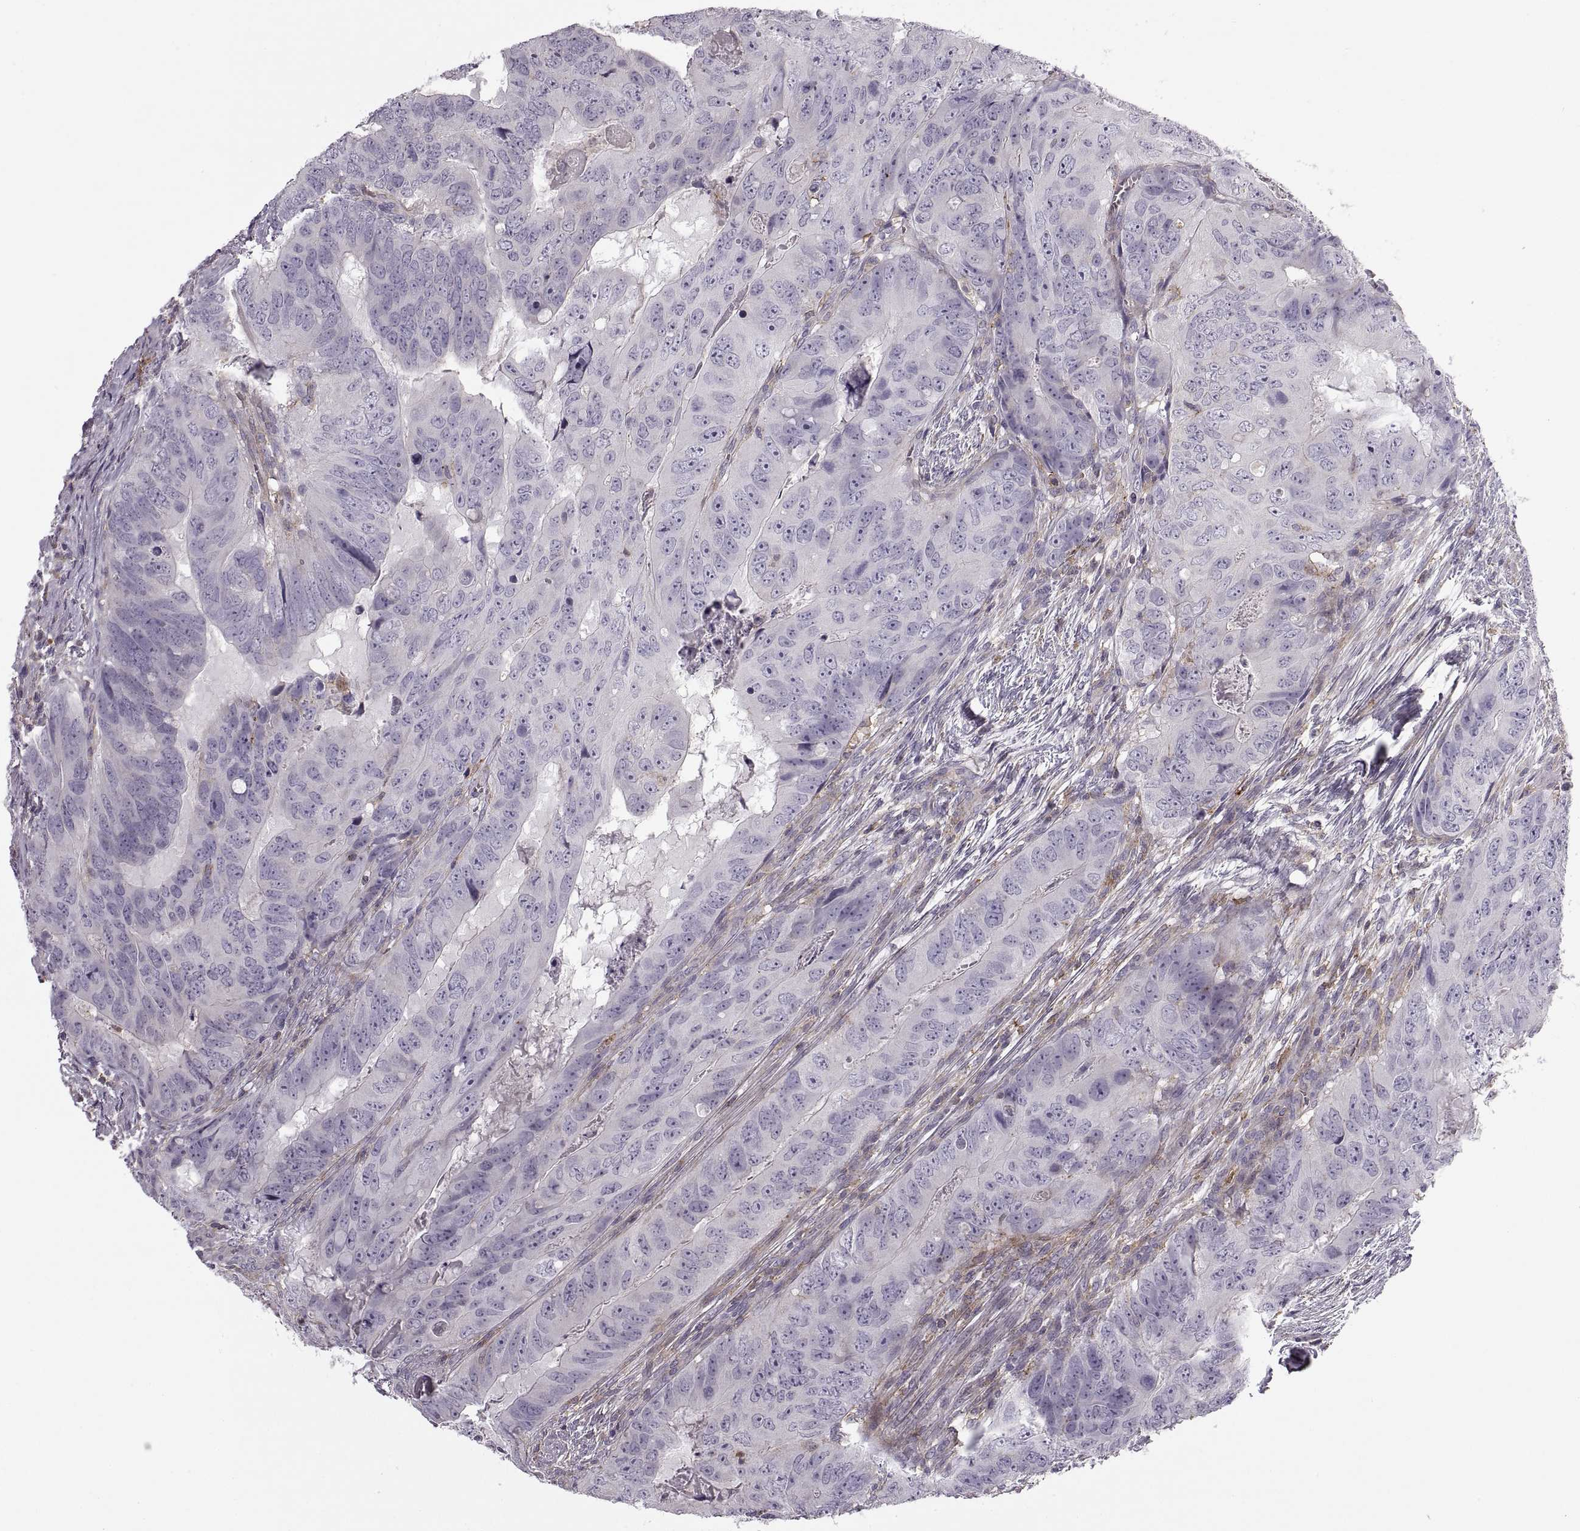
{"staining": {"intensity": "negative", "quantity": "none", "location": "none"}, "tissue": "colorectal cancer", "cell_type": "Tumor cells", "image_type": "cancer", "snomed": [{"axis": "morphology", "description": "Adenocarcinoma, NOS"}, {"axis": "topography", "description": "Colon"}], "caption": "Adenocarcinoma (colorectal) was stained to show a protein in brown. There is no significant staining in tumor cells.", "gene": "RALB", "patient": {"sex": "male", "age": 79}}